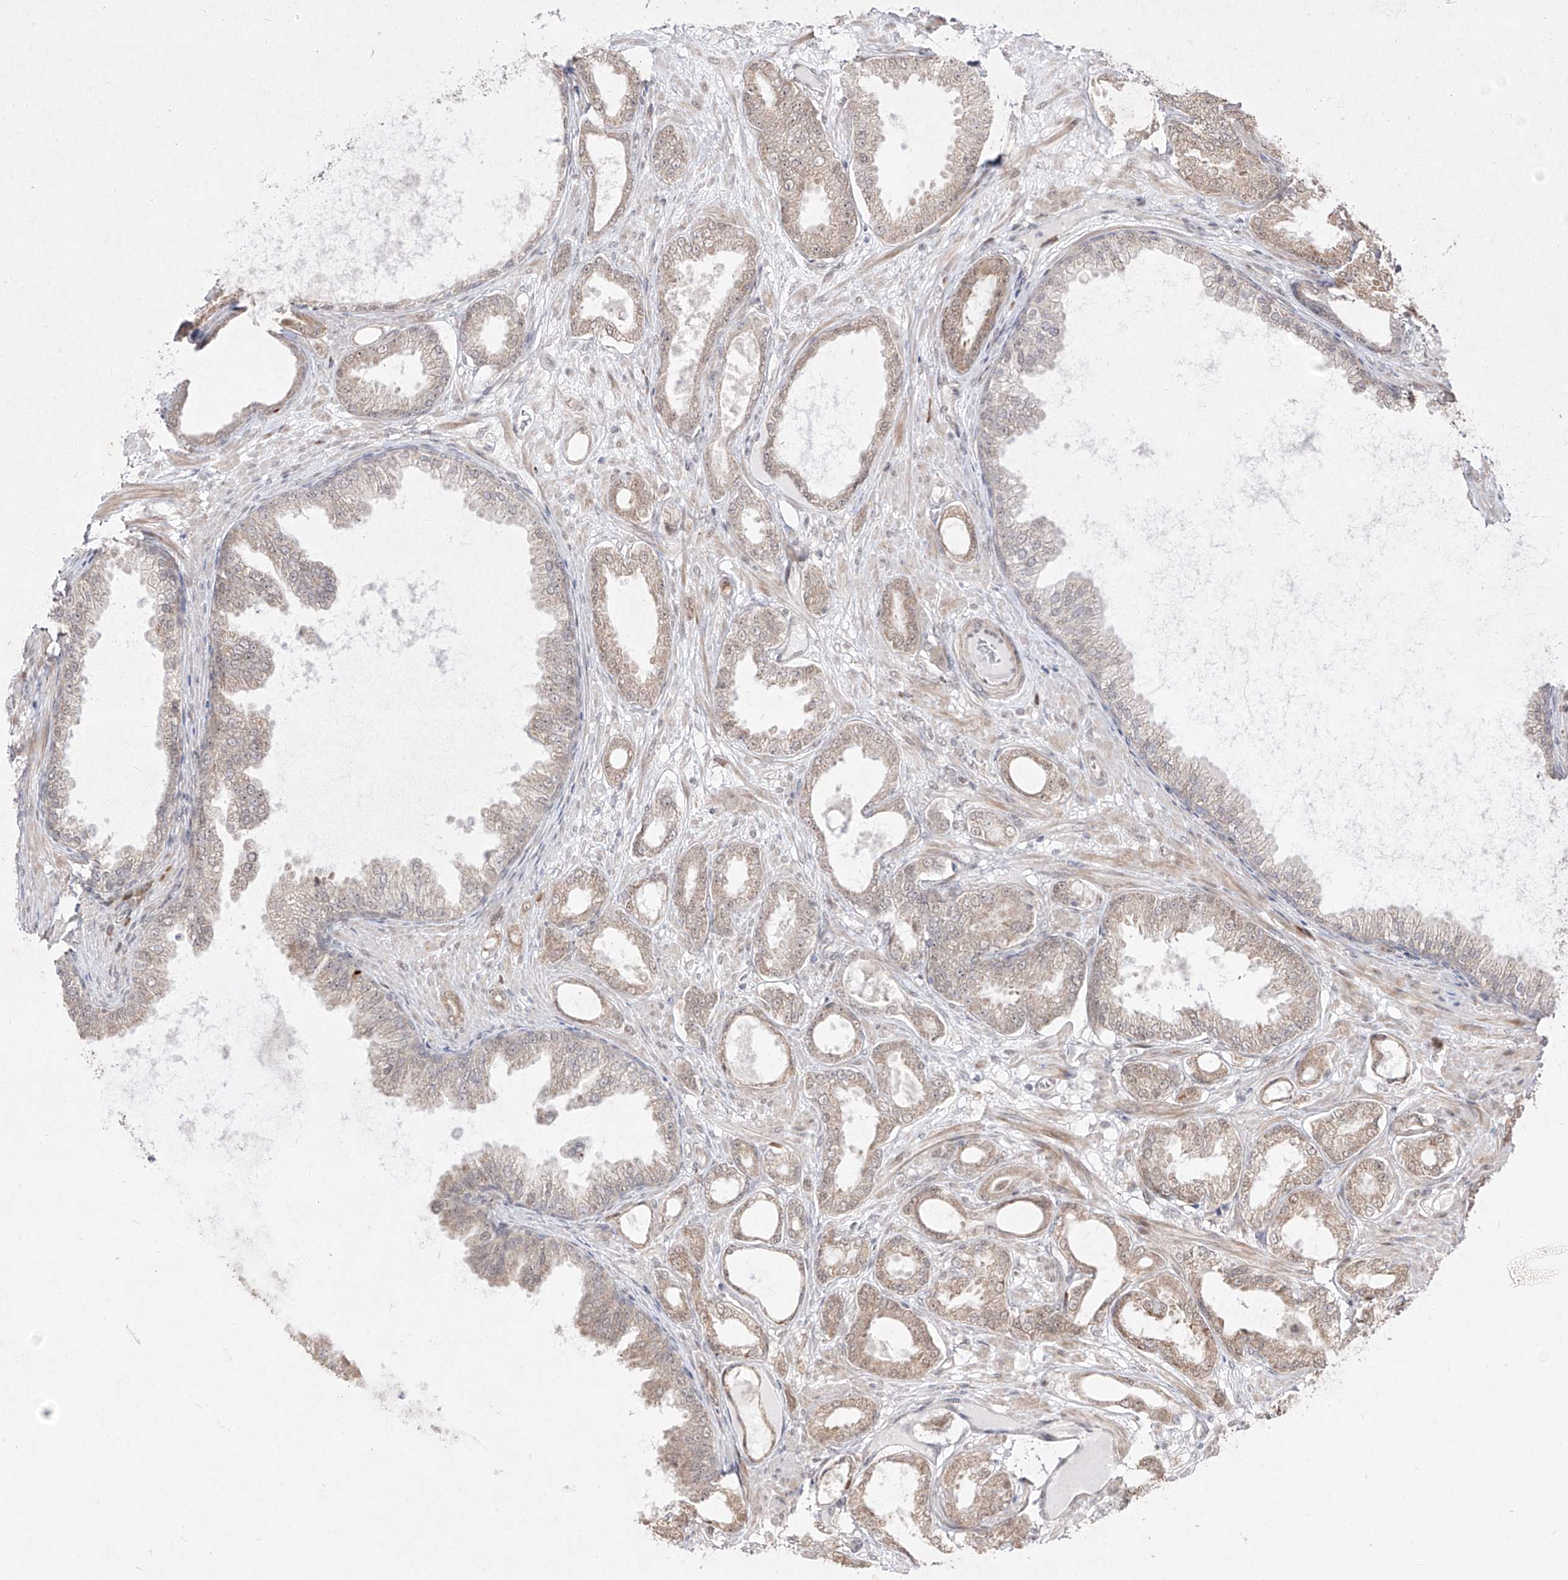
{"staining": {"intensity": "weak", "quantity": "25%-75%", "location": "cytoplasmic/membranous,nuclear"}, "tissue": "prostate cancer", "cell_type": "Tumor cells", "image_type": "cancer", "snomed": [{"axis": "morphology", "description": "Adenocarcinoma, Low grade"}, {"axis": "topography", "description": "Prostate"}], "caption": "Prostate low-grade adenocarcinoma stained for a protein displays weak cytoplasmic/membranous and nuclear positivity in tumor cells.", "gene": "SNRNP27", "patient": {"sex": "male", "age": 63}}